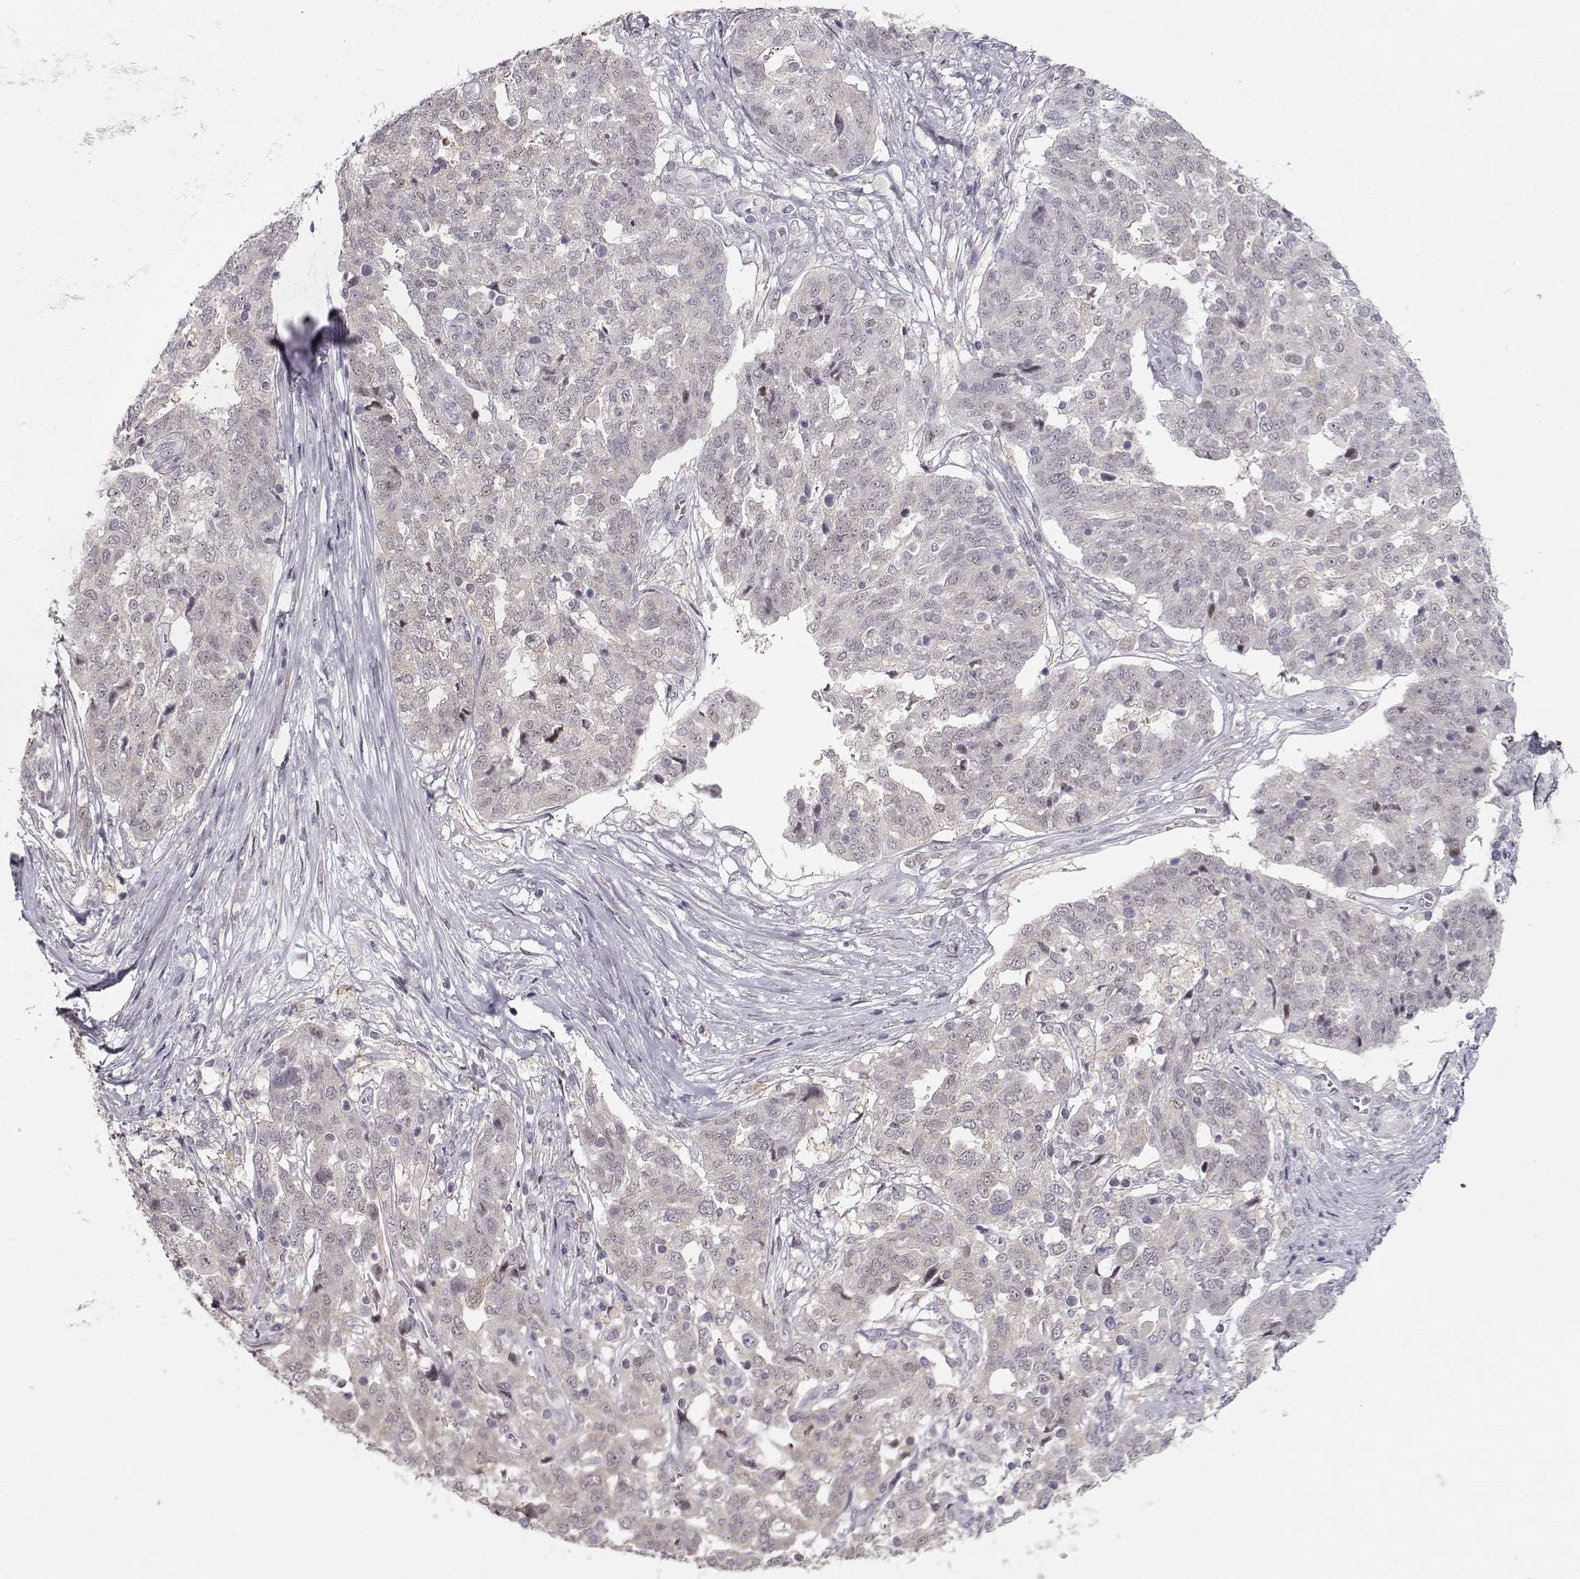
{"staining": {"intensity": "negative", "quantity": "none", "location": "none"}, "tissue": "ovarian cancer", "cell_type": "Tumor cells", "image_type": "cancer", "snomed": [{"axis": "morphology", "description": "Cystadenocarcinoma, serous, NOS"}, {"axis": "topography", "description": "Ovary"}], "caption": "The photomicrograph reveals no staining of tumor cells in ovarian cancer (serous cystadenocarcinoma).", "gene": "TEPP", "patient": {"sex": "female", "age": 67}}